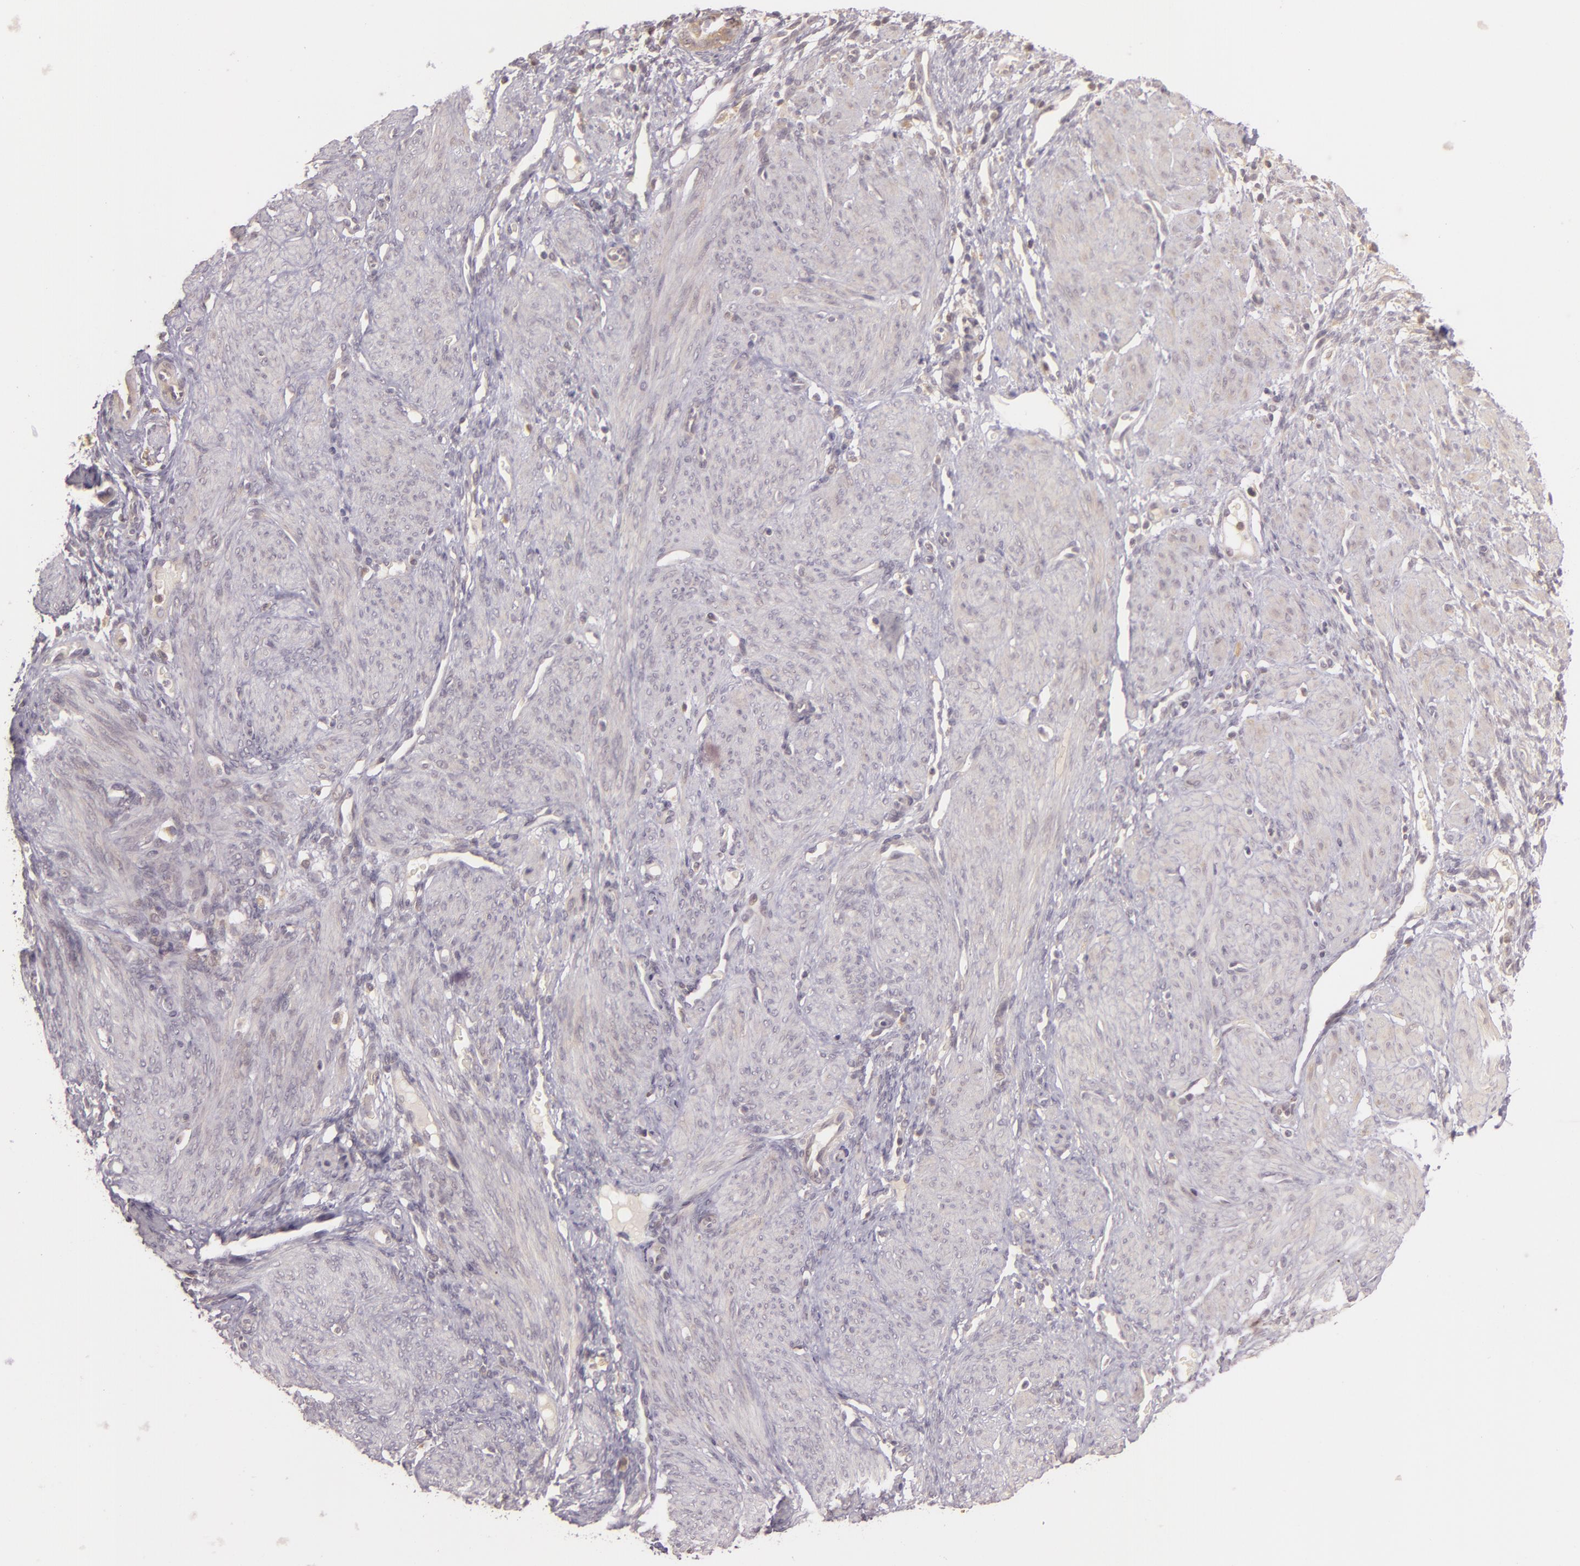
{"staining": {"intensity": "negative", "quantity": "none", "location": "none"}, "tissue": "endometrium", "cell_type": "Cells in endometrial stroma", "image_type": "normal", "snomed": [{"axis": "morphology", "description": "Normal tissue, NOS"}, {"axis": "topography", "description": "Endometrium"}], "caption": "The IHC micrograph has no significant staining in cells in endometrial stroma of endometrium.", "gene": "PPP1R3F", "patient": {"sex": "female", "age": 72}}